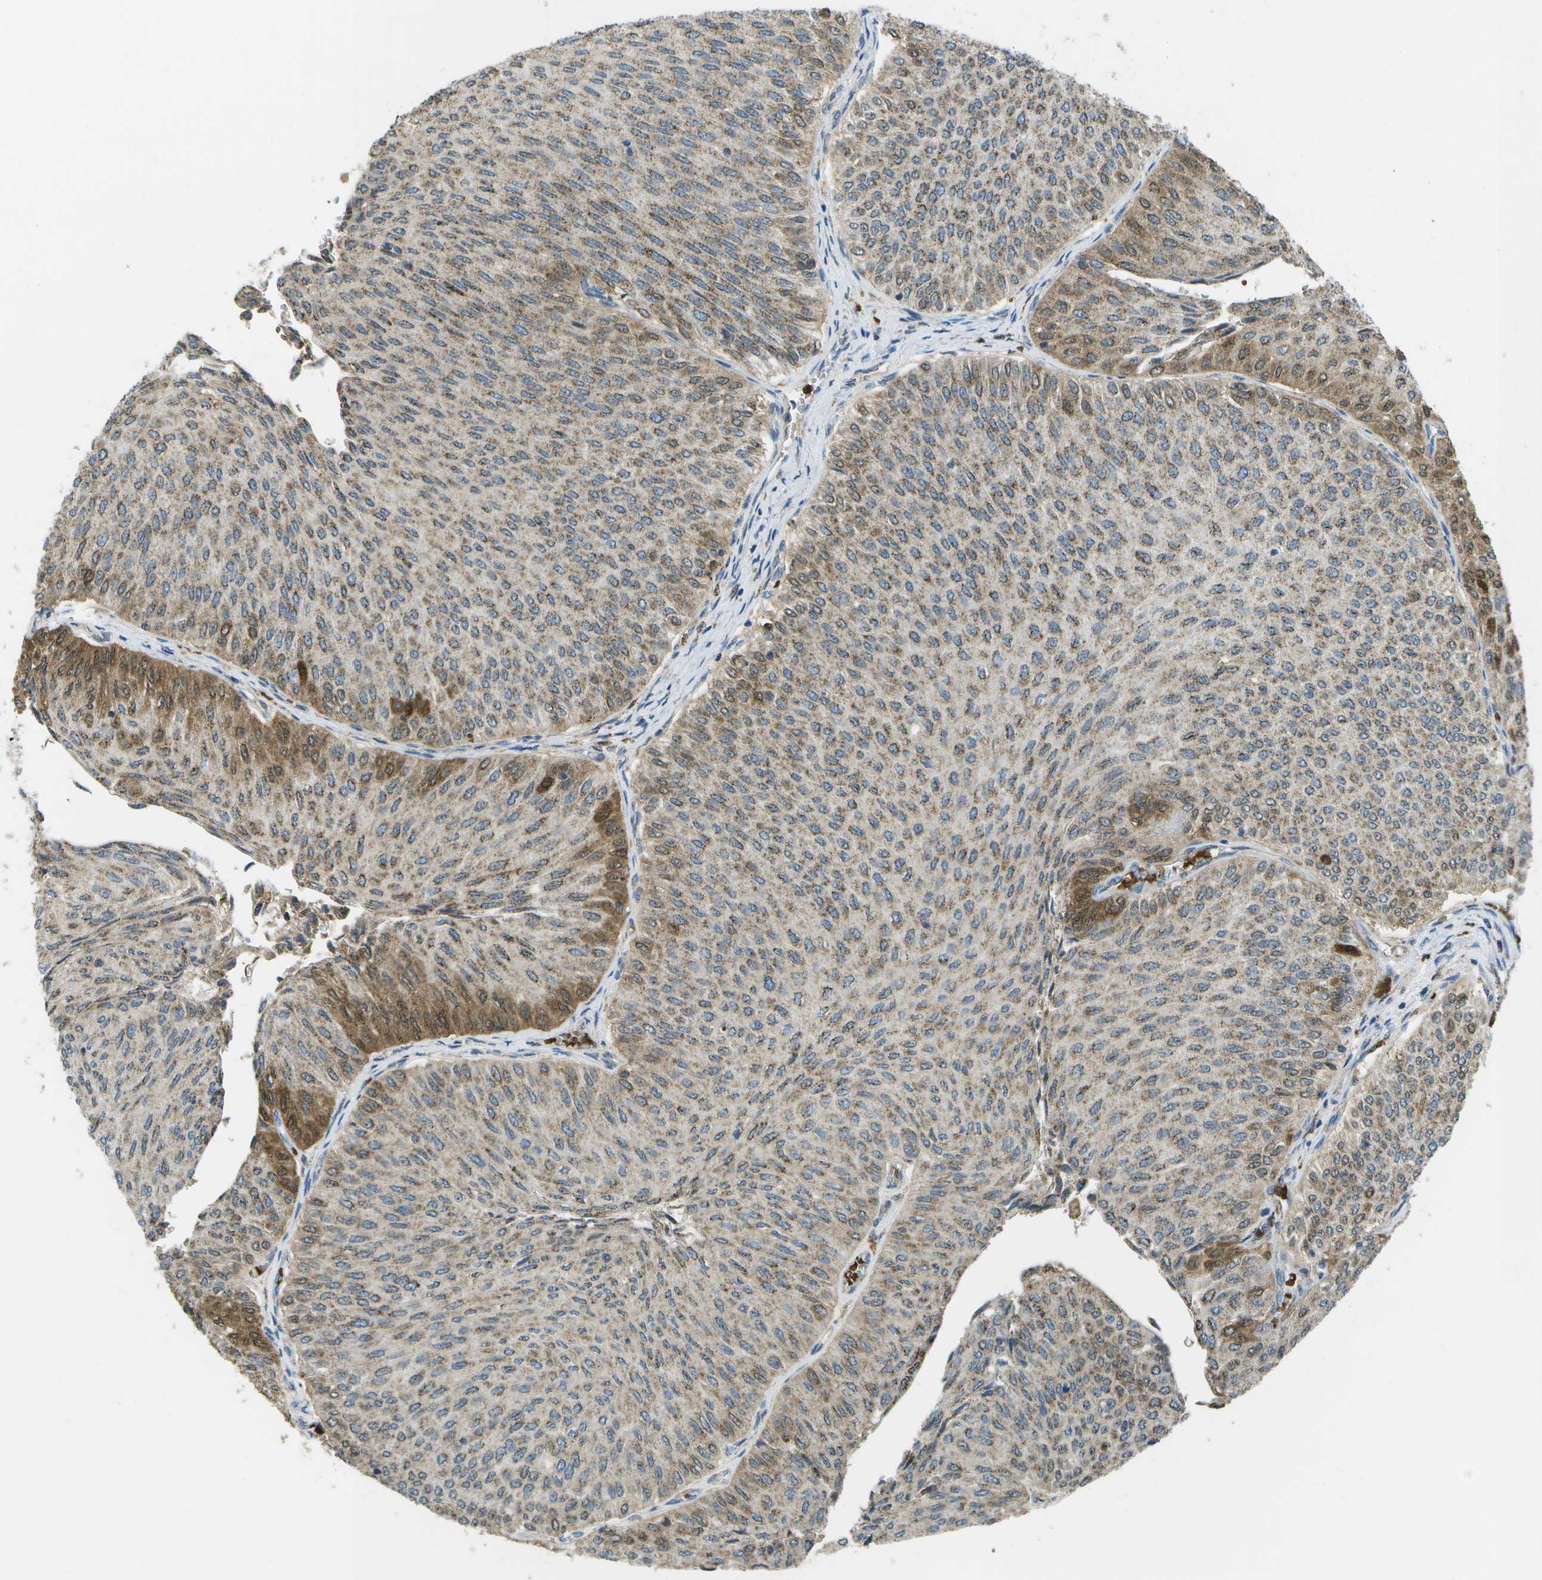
{"staining": {"intensity": "moderate", "quantity": "25%-75%", "location": "cytoplasmic/membranous"}, "tissue": "urothelial cancer", "cell_type": "Tumor cells", "image_type": "cancer", "snomed": [{"axis": "morphology", "description": "Urothelial carcinoma, Low grade"}, {"axis": "topography", "description": "Urinary bladder"}], "caption": "The image exhibits a brown stain indicating the presence of a protein in the cytoplasmic/membranous of tumor cells in urothelial cancer. The staining is performed using DAB brown chromogen to label protein expression. The nuclei are counter-stained blue using hematoxylin.", "gene": "CACHD1", "patient": {"sex": "male", "age": 78}}